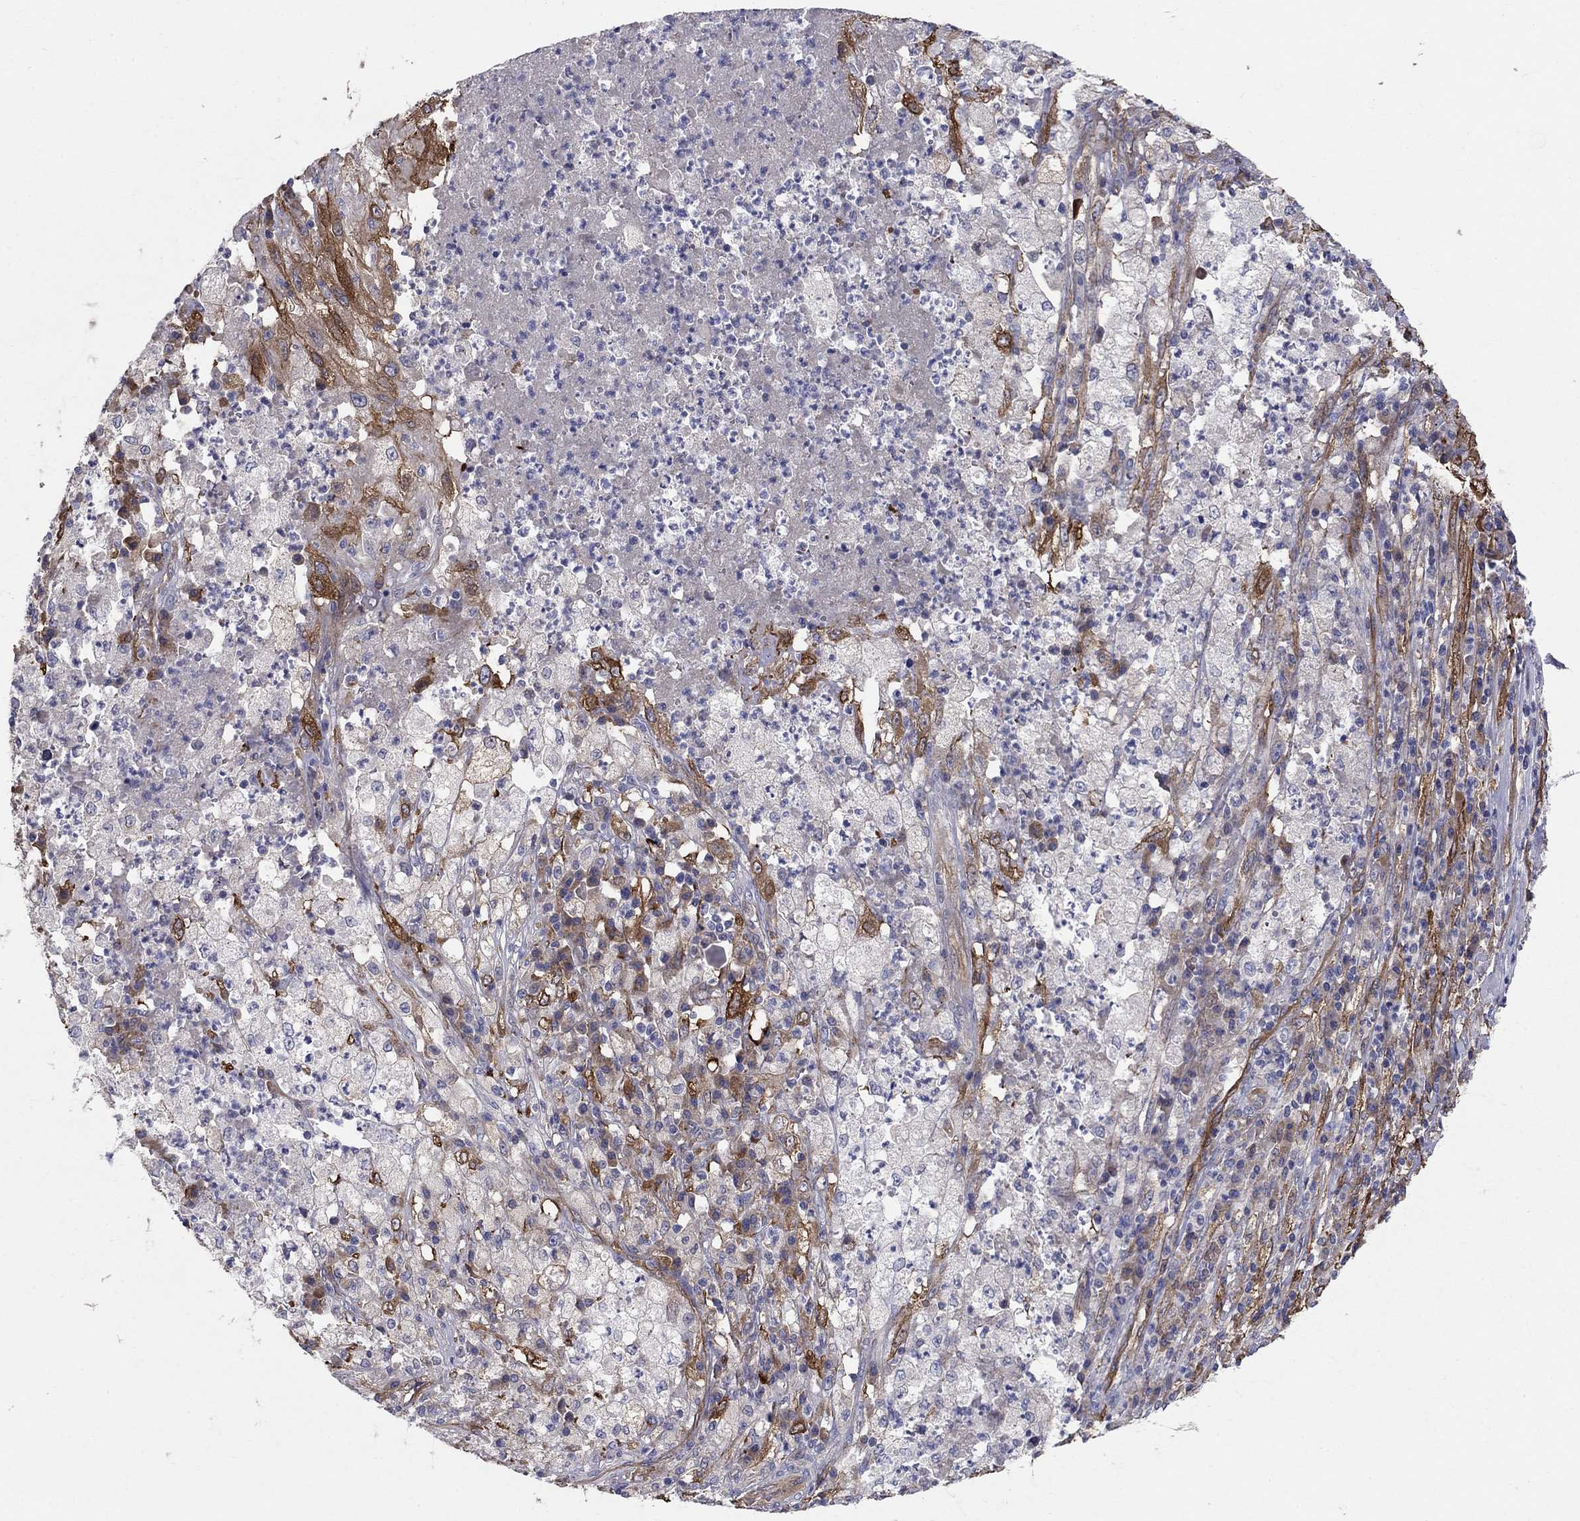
{"staining": {"intensity": "negative", "quantity": "none", "location": "none"}, "tissue": "testis cancer", "cell_type": "Tumor cells", "image_type": "cancer", "snomed": [{"axis": "morphology", "description": "Necrosis, NOS"}, {"axis": "morphology", "description": "Carcinoma, Embryonal, NOS"}, {"axis": "topography", "description": "Testis"}], "caption": "Tumor cells show no significant protein positivity in testis cancer (embryonal carcinoma).", "gene": "EMP2", "patient": {"sex": "male", "age": 19}}